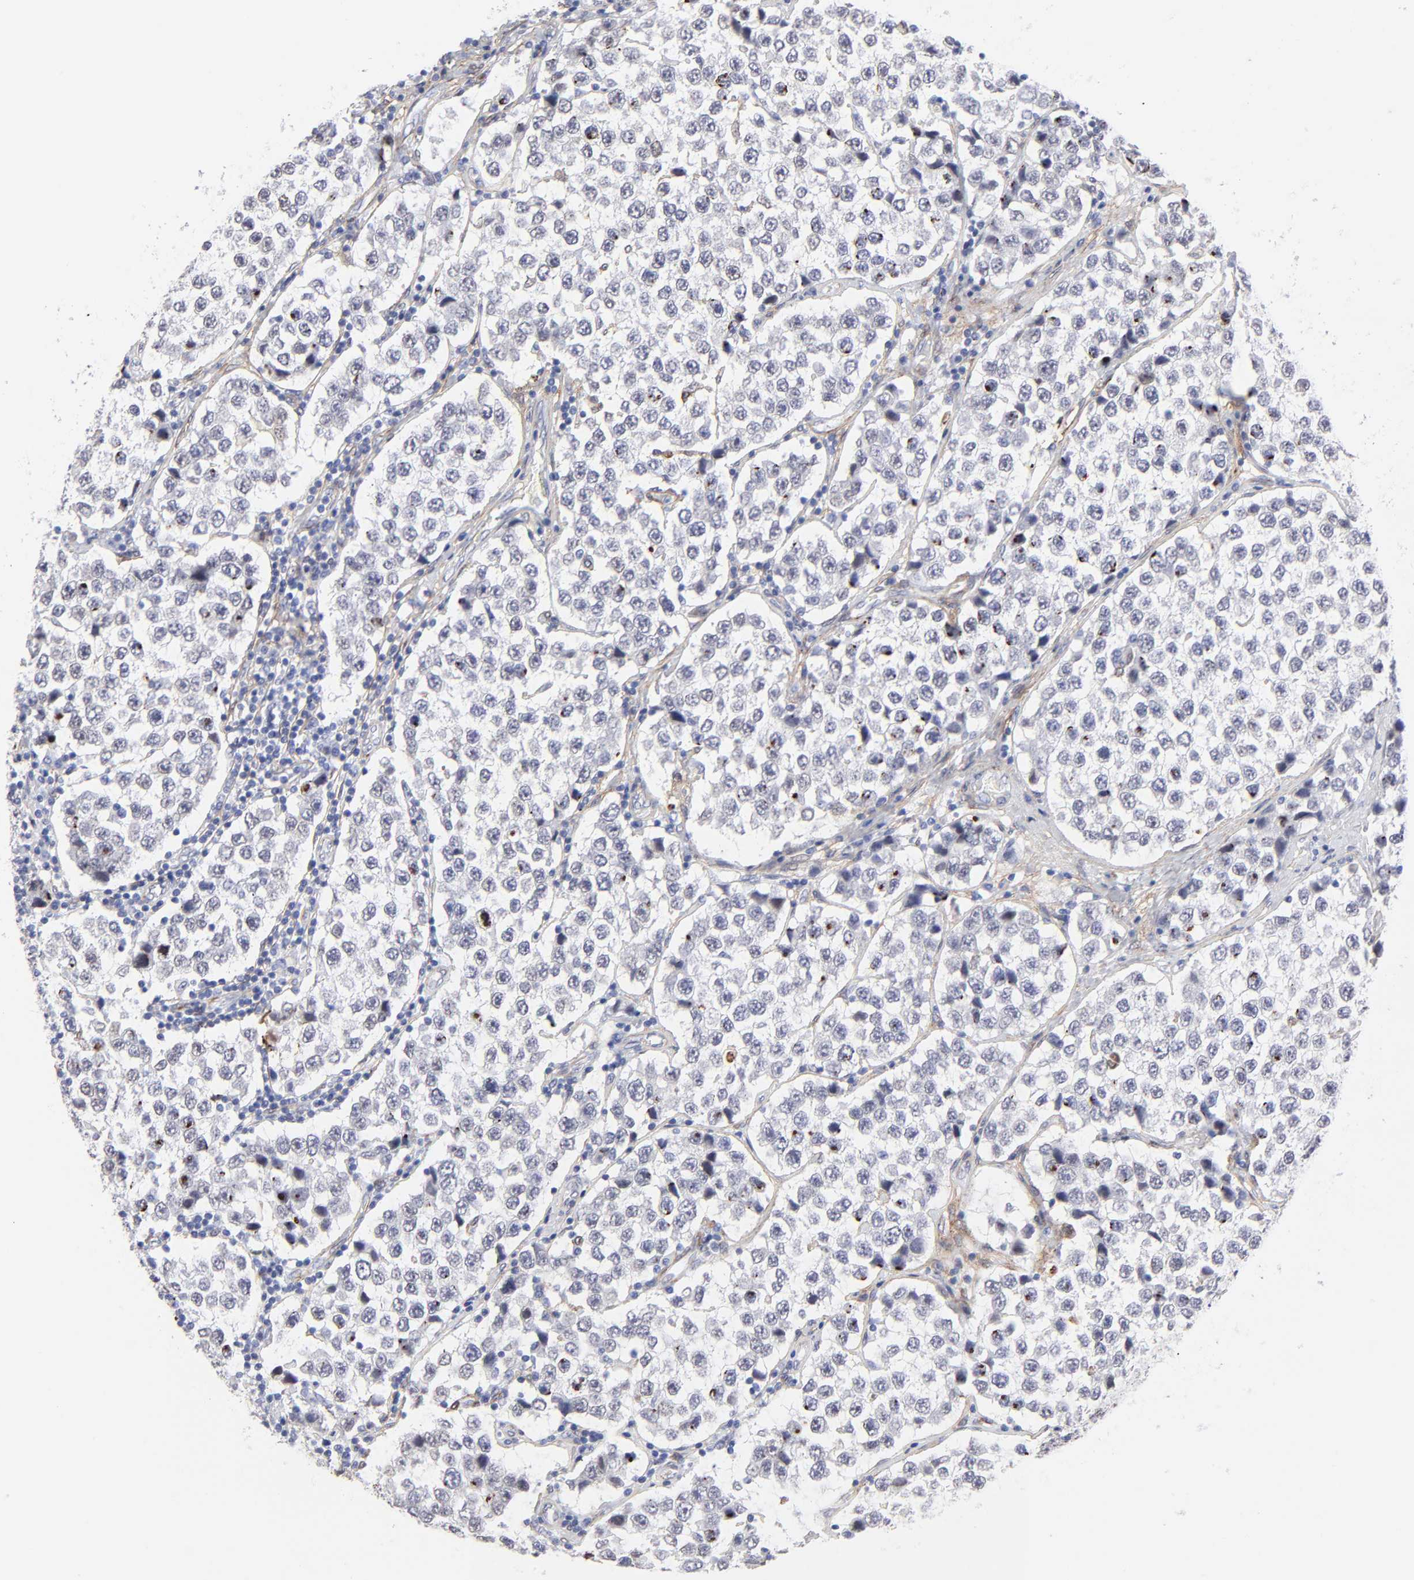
{"staining": {"intensity": "strong", "quantity": "<25%", "location": "nuclear"}, "tissue": "testis cancer", "cell_type": "Tumor cells", "image_type": "cancer", "snomed": [{"axis": "morphology", "description": "Seminoma, NOS"}, {"axis": "topography", "description": "Testis"}], "caption": "A high-resolution micrograph shows immunohistochemistry staining of seminoma (testis), which reveals strong nuclear positivity in approximately <25% of tumor cells.", "gene": "PDGFRB", "patient": {"sex": "male", "age": 39}}